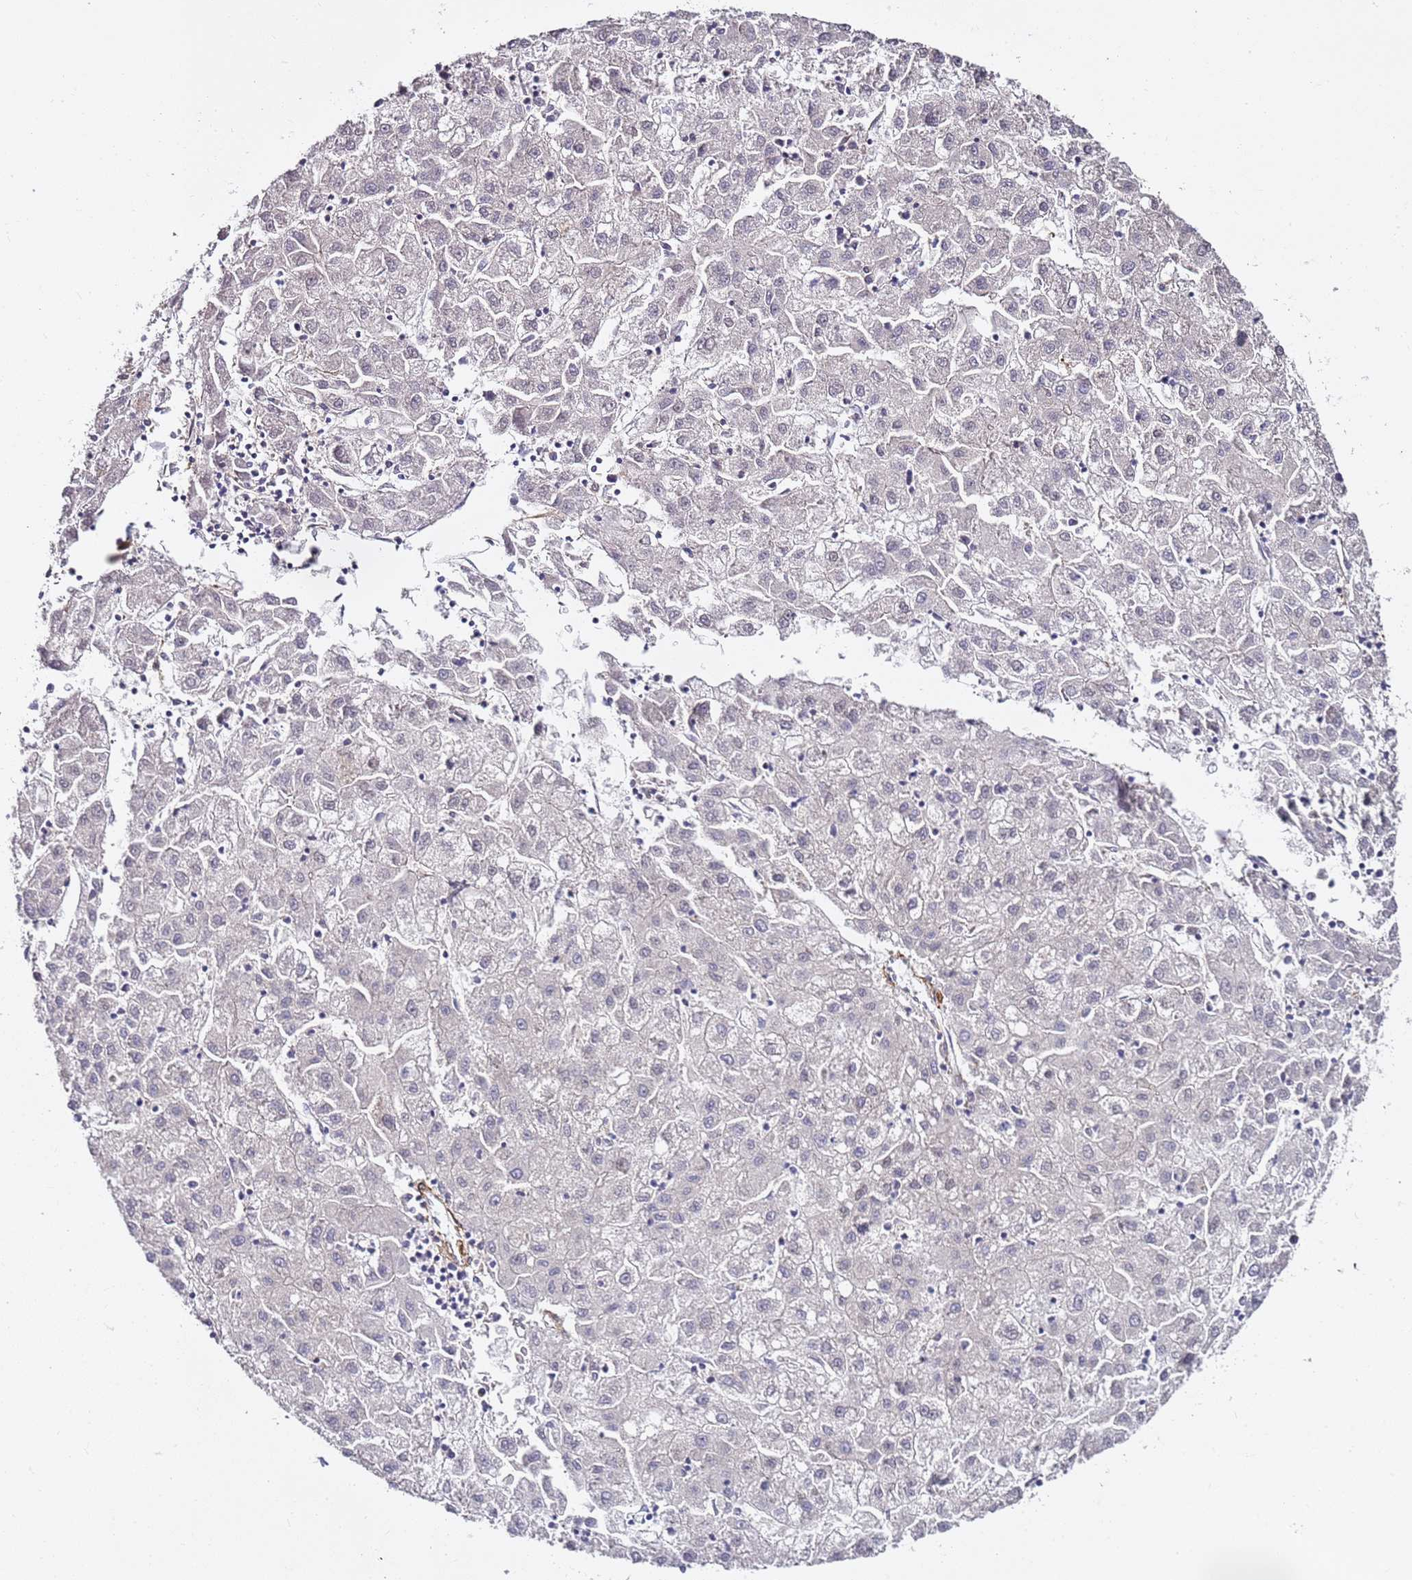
{"staining": {"intensity": "negative", "quantity": "none", "location": "none"}, "tissue": "liver cancer", "cell_type": "Tumor cells", "image_type": "cancer", "snomed": [{"axis": "morphology", "description": "Carcinoma, Hepatocellular, NOS"}, {"axis": "topography", "description": "Liver"}], "caption": "DAB immunohistochemical staining of human liver hepatocellular carcinoma exhibits no significant expression in tumor cells. (DAB immunohistochemistry (IHC) with hematoxylin counter stain).", "gene": "EPS8L1", "patient": {"sex": "male", "age": 72}}